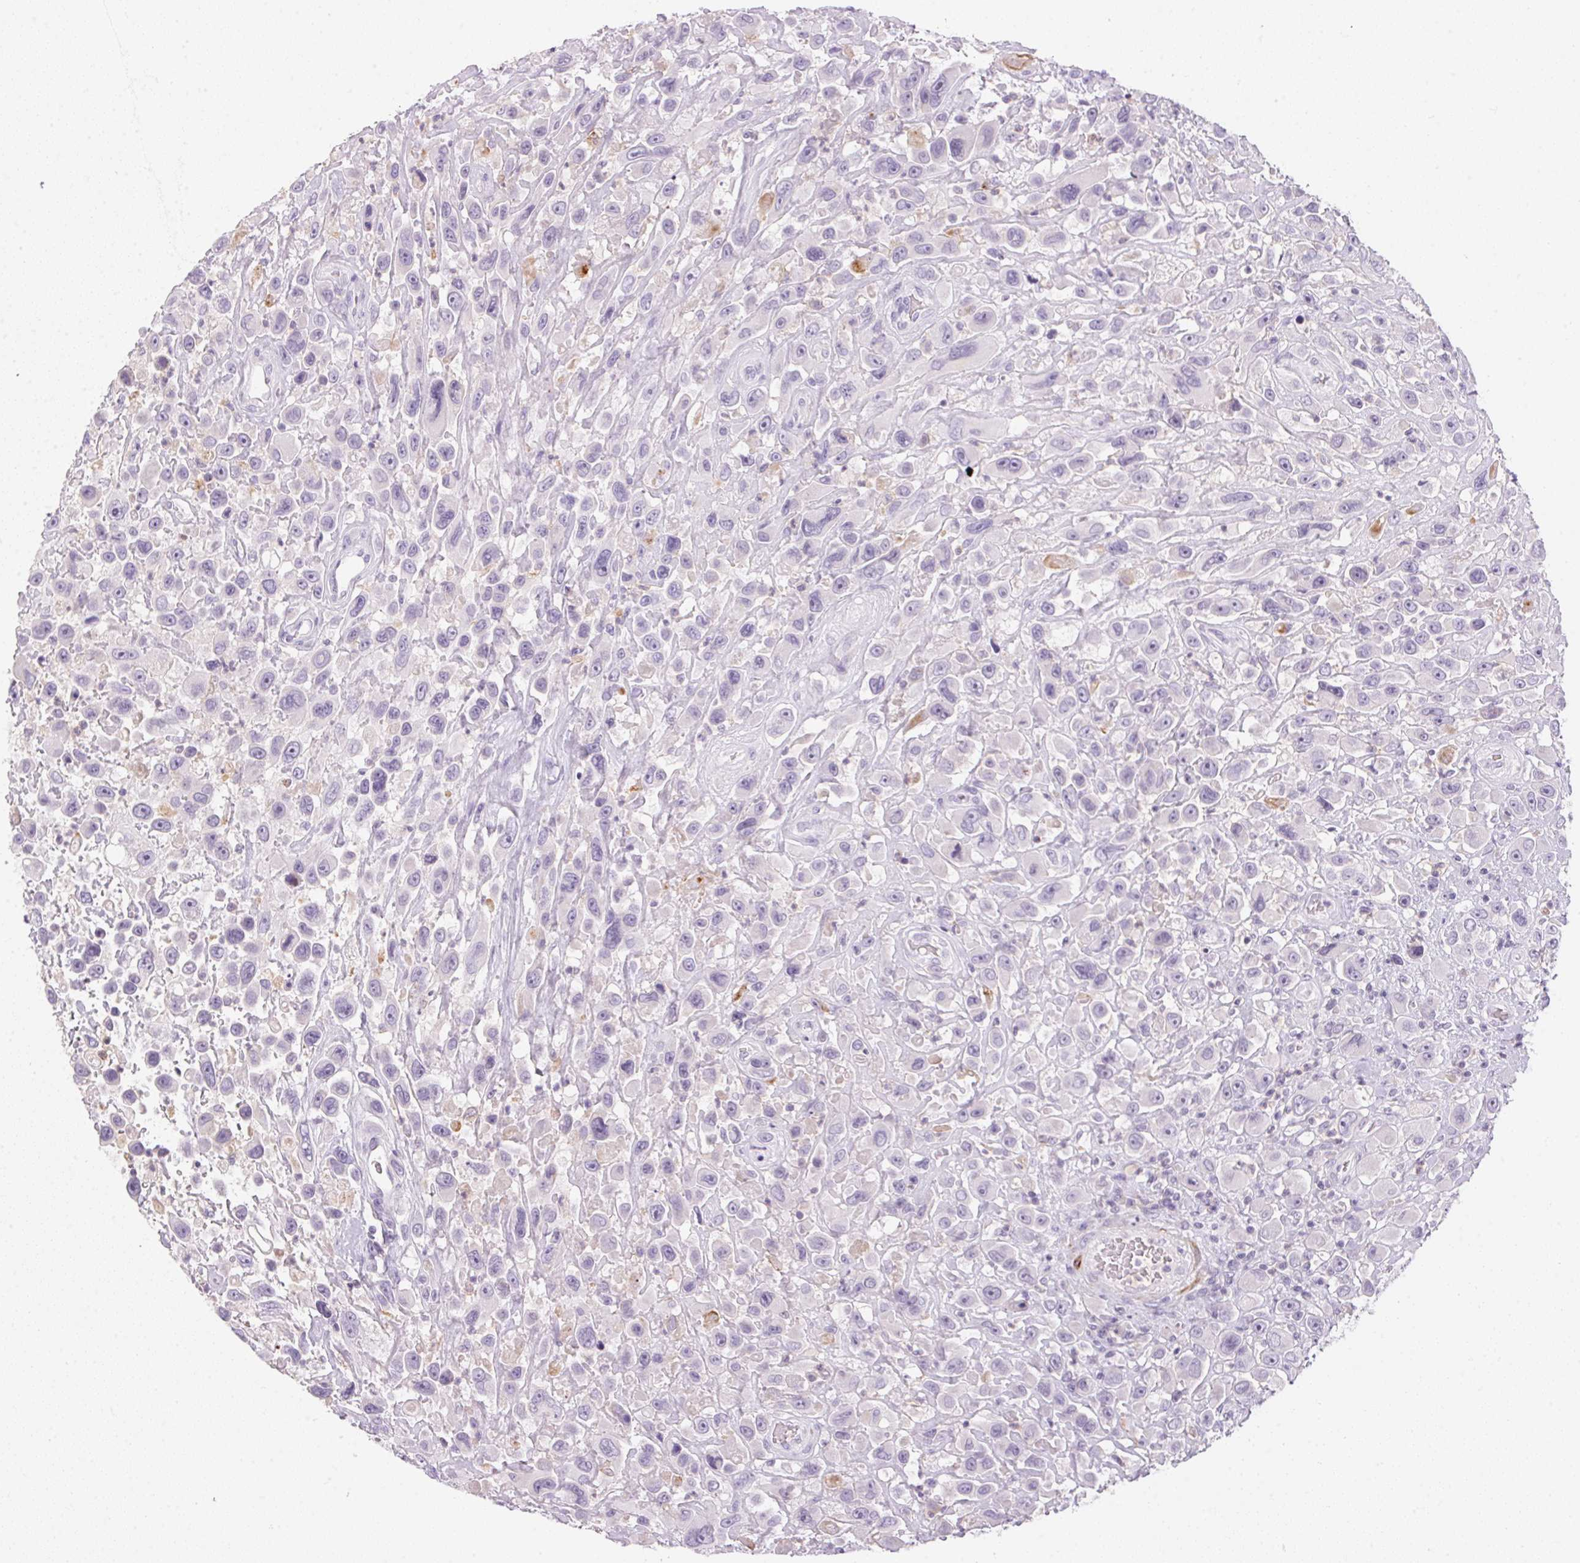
{"staining": {"intensity": "negative", "quantity": "none", "location": "none"}, "tissue": "urothelial cancer", "cell_type": "Tumor cells", "image_type": "cancer", "snomed": [{"axis": "morphology", "description": "Urothelial carcinoma, High grade"}, {"axis": "topography", "description": "Urinary bladder"}], "caption": "DAB (3,3'-diaminobenzidine) immunohistochemical staining of human urothelial cancer reveals no significant staining in tumor cells. Brightfield microscopy of immunohistochemistry (IHC) stained with DAB (3,3'-diaminobenzidine) (brown) and hematoxylin (blue), captured at high magnification.", "gene": "ECPAS", "patient": {"sex": "male", "age": 53}}